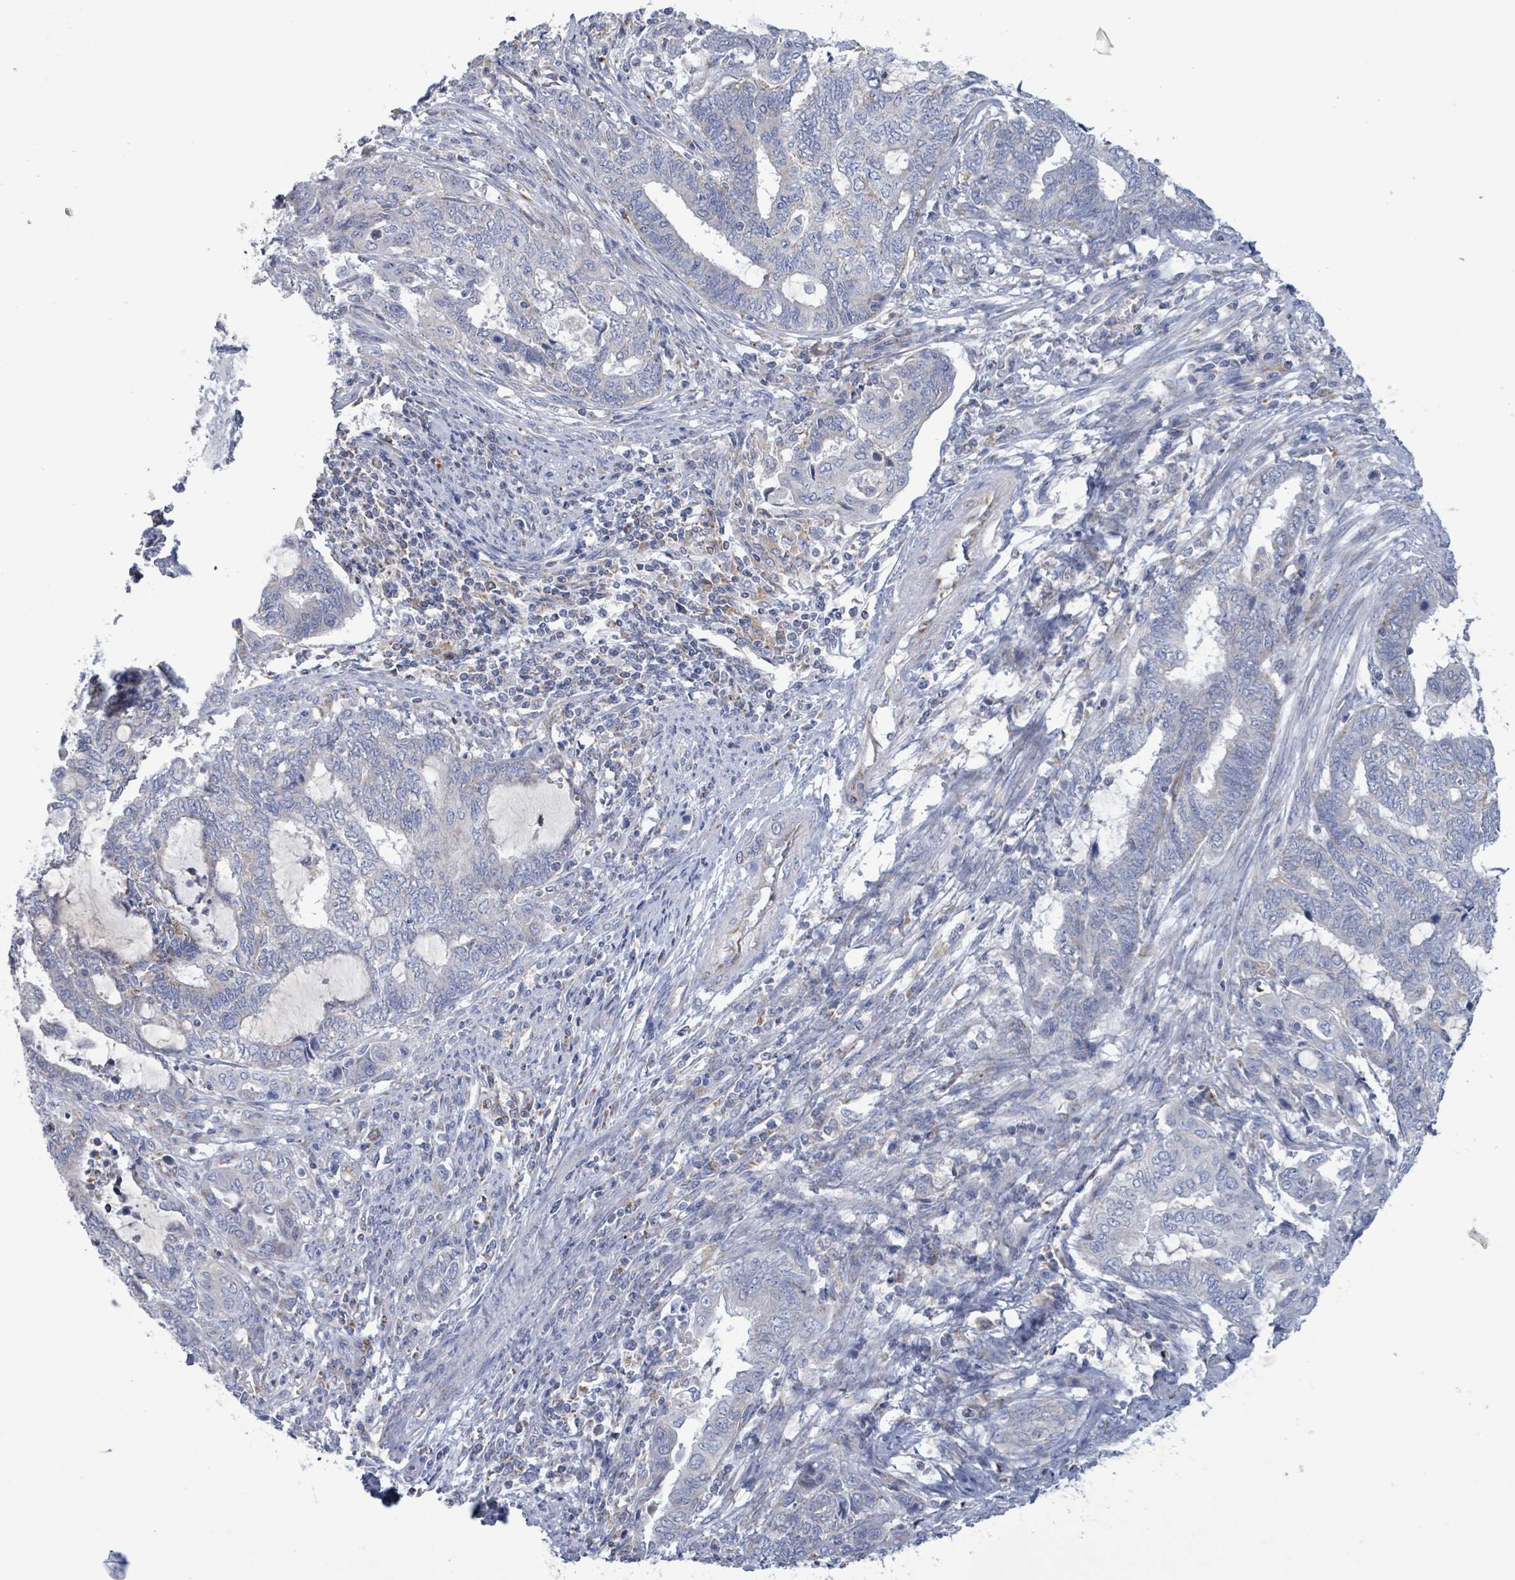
{"staining": {"intensity": "negative", "quantity": "none", "location": "none"}, "tissue": "endometrial cancer", "cell_type": "Tumor cells", "image_type": "cancer", "snomed": [{"axis": "morphology", "description": "Adenocarcinoma, NOS"}, {"axis": "topography", "description": "Uterus"}, {"axis": "topography", "description": "Endometrium"}], "caption": "Tumor cells are negative for brown protein staining in endometrial cancer.", "gene": "AKR1C4", "patient": {"sex": "female", "age": 70}}